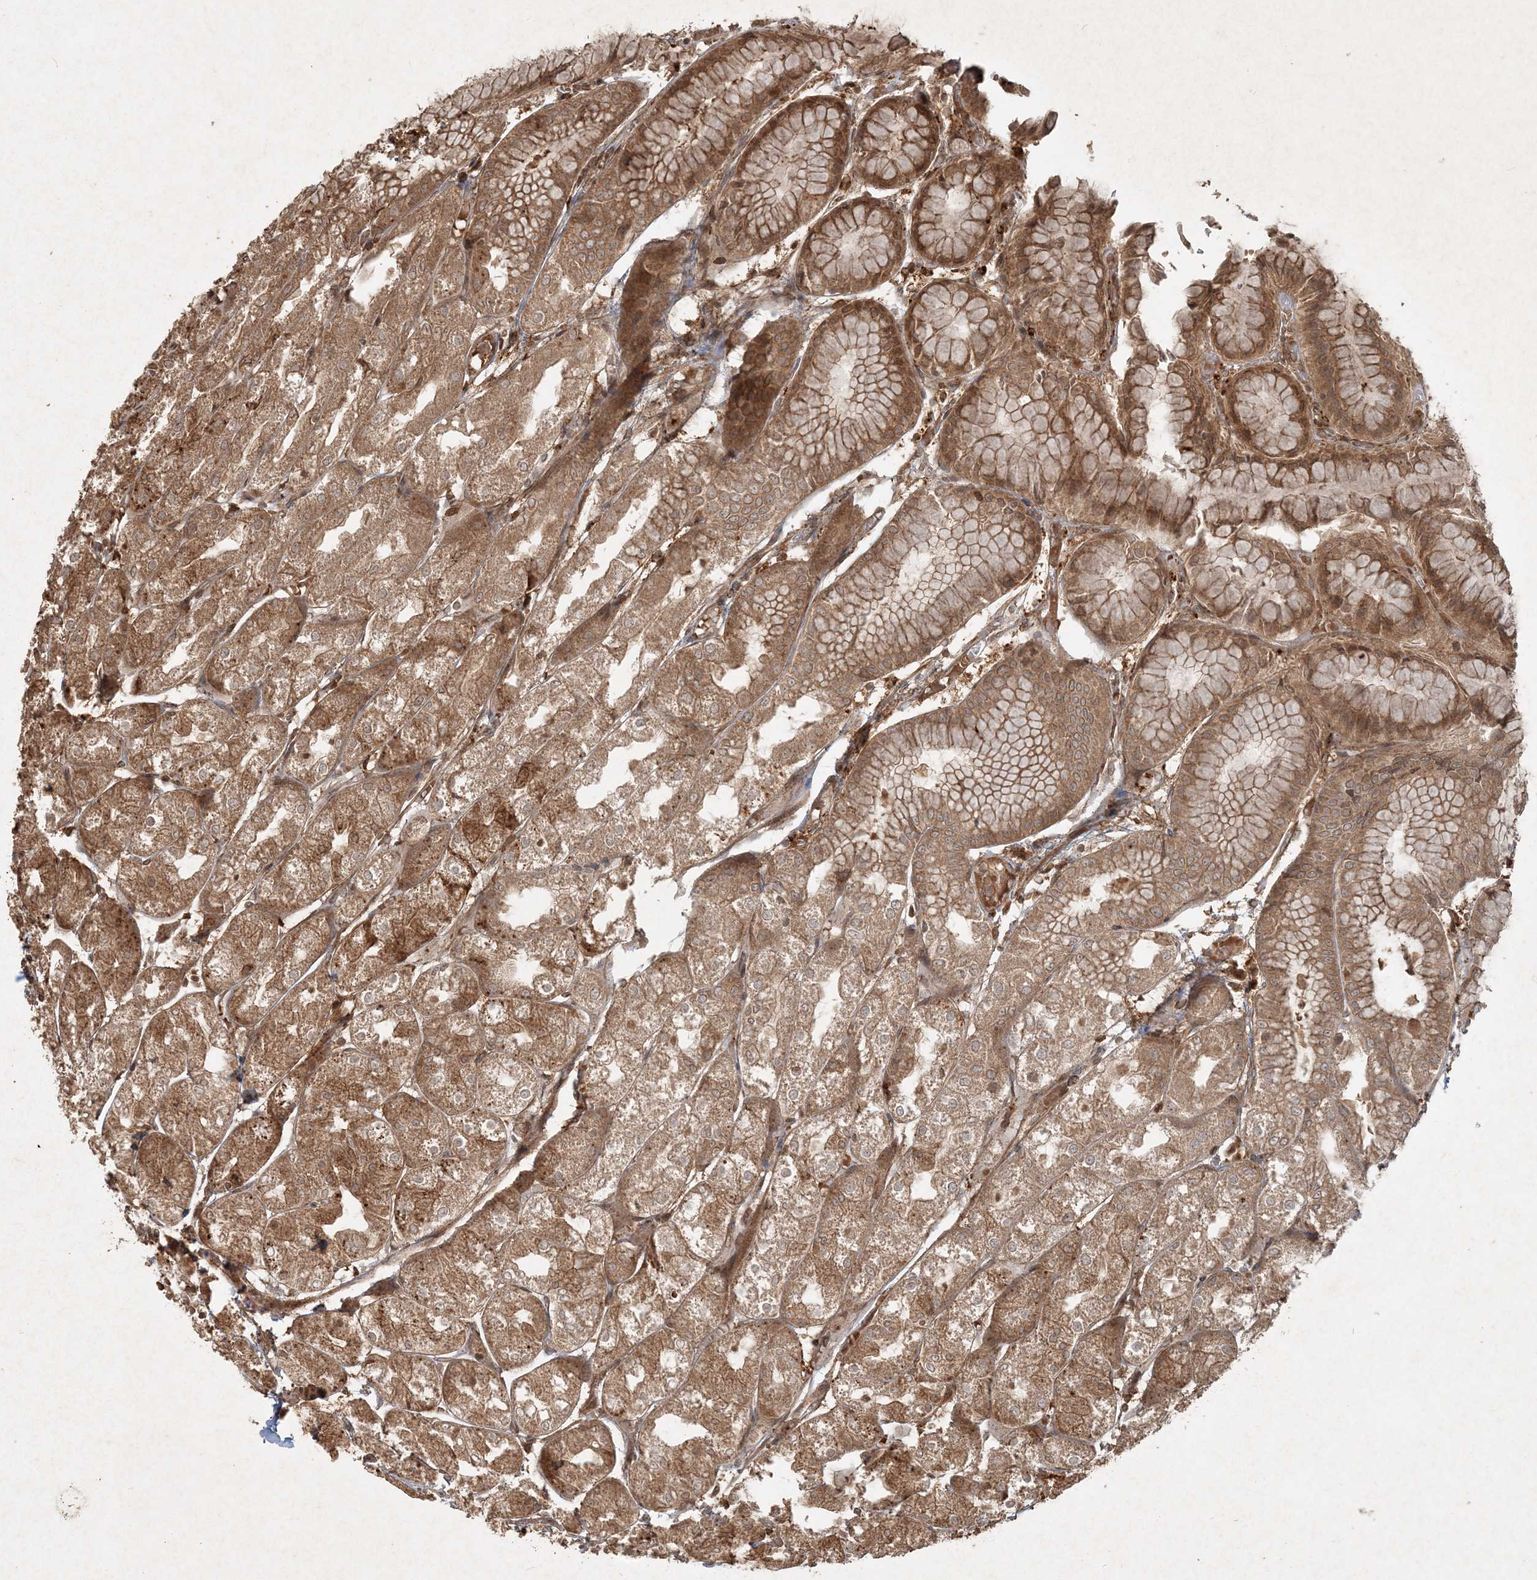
{"staining": {"intensity": "moderate", "quantity": ">75%", "location": "cytoplasmic/membranous"}, "tissue": "stomach", "cell_type": "Glandular cells", "image_type": "normal", "snomed": [{"axis": "morphology", "description": "Normal tissue, NOS"}, {"axis": "topography", "description": "Stomach, upper"}], "caption": "Benign stomach demonstrates moderate cytoplasmic/membranous staining in about >75% of glandular cells (brown staining indicates protein expression, while blue staining denotes nuclei)..", "gene": "NARS1", "patient": {"sex": "male", "age": 72}}